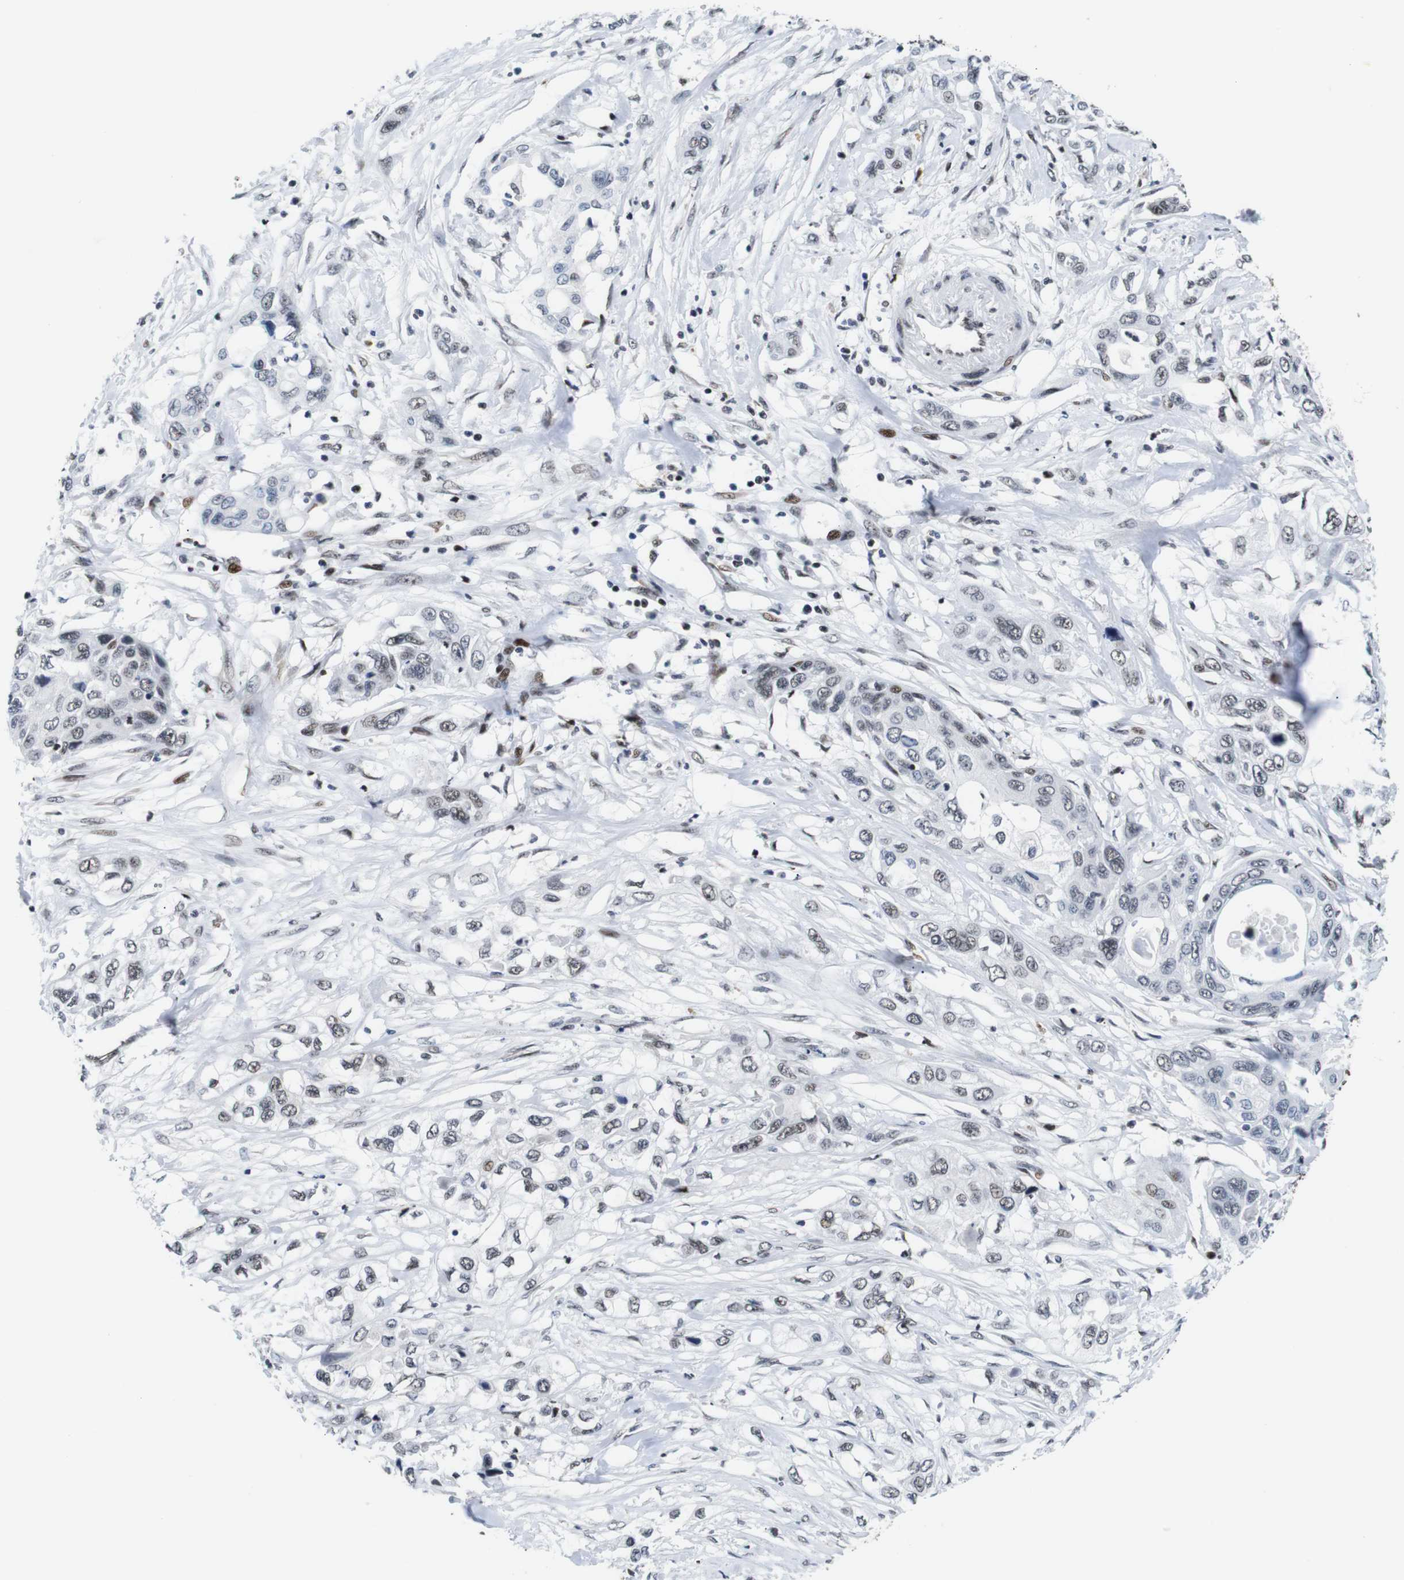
{"staining": {"intensity": "weak", "quantity": "<25%", "location": "nuclear"}, "tissue": "pancreatic cancer", "cell_type": "Tumor cells", "image_type": "cancer", "snomed": [{"axis": "morphology", "description": "Adenocarcinoma, NOS"}, {"axis": "topography", "description": "Pancreas"}], "caption": "DAB (3,3'-diaminobenzidine) immunohistochemical staining of adenocarcinoma (pancreatic) displays no significant expression in tumor cells.", "gene": "EIF4G1", "patient": {"sex": "female", "age": 70}}